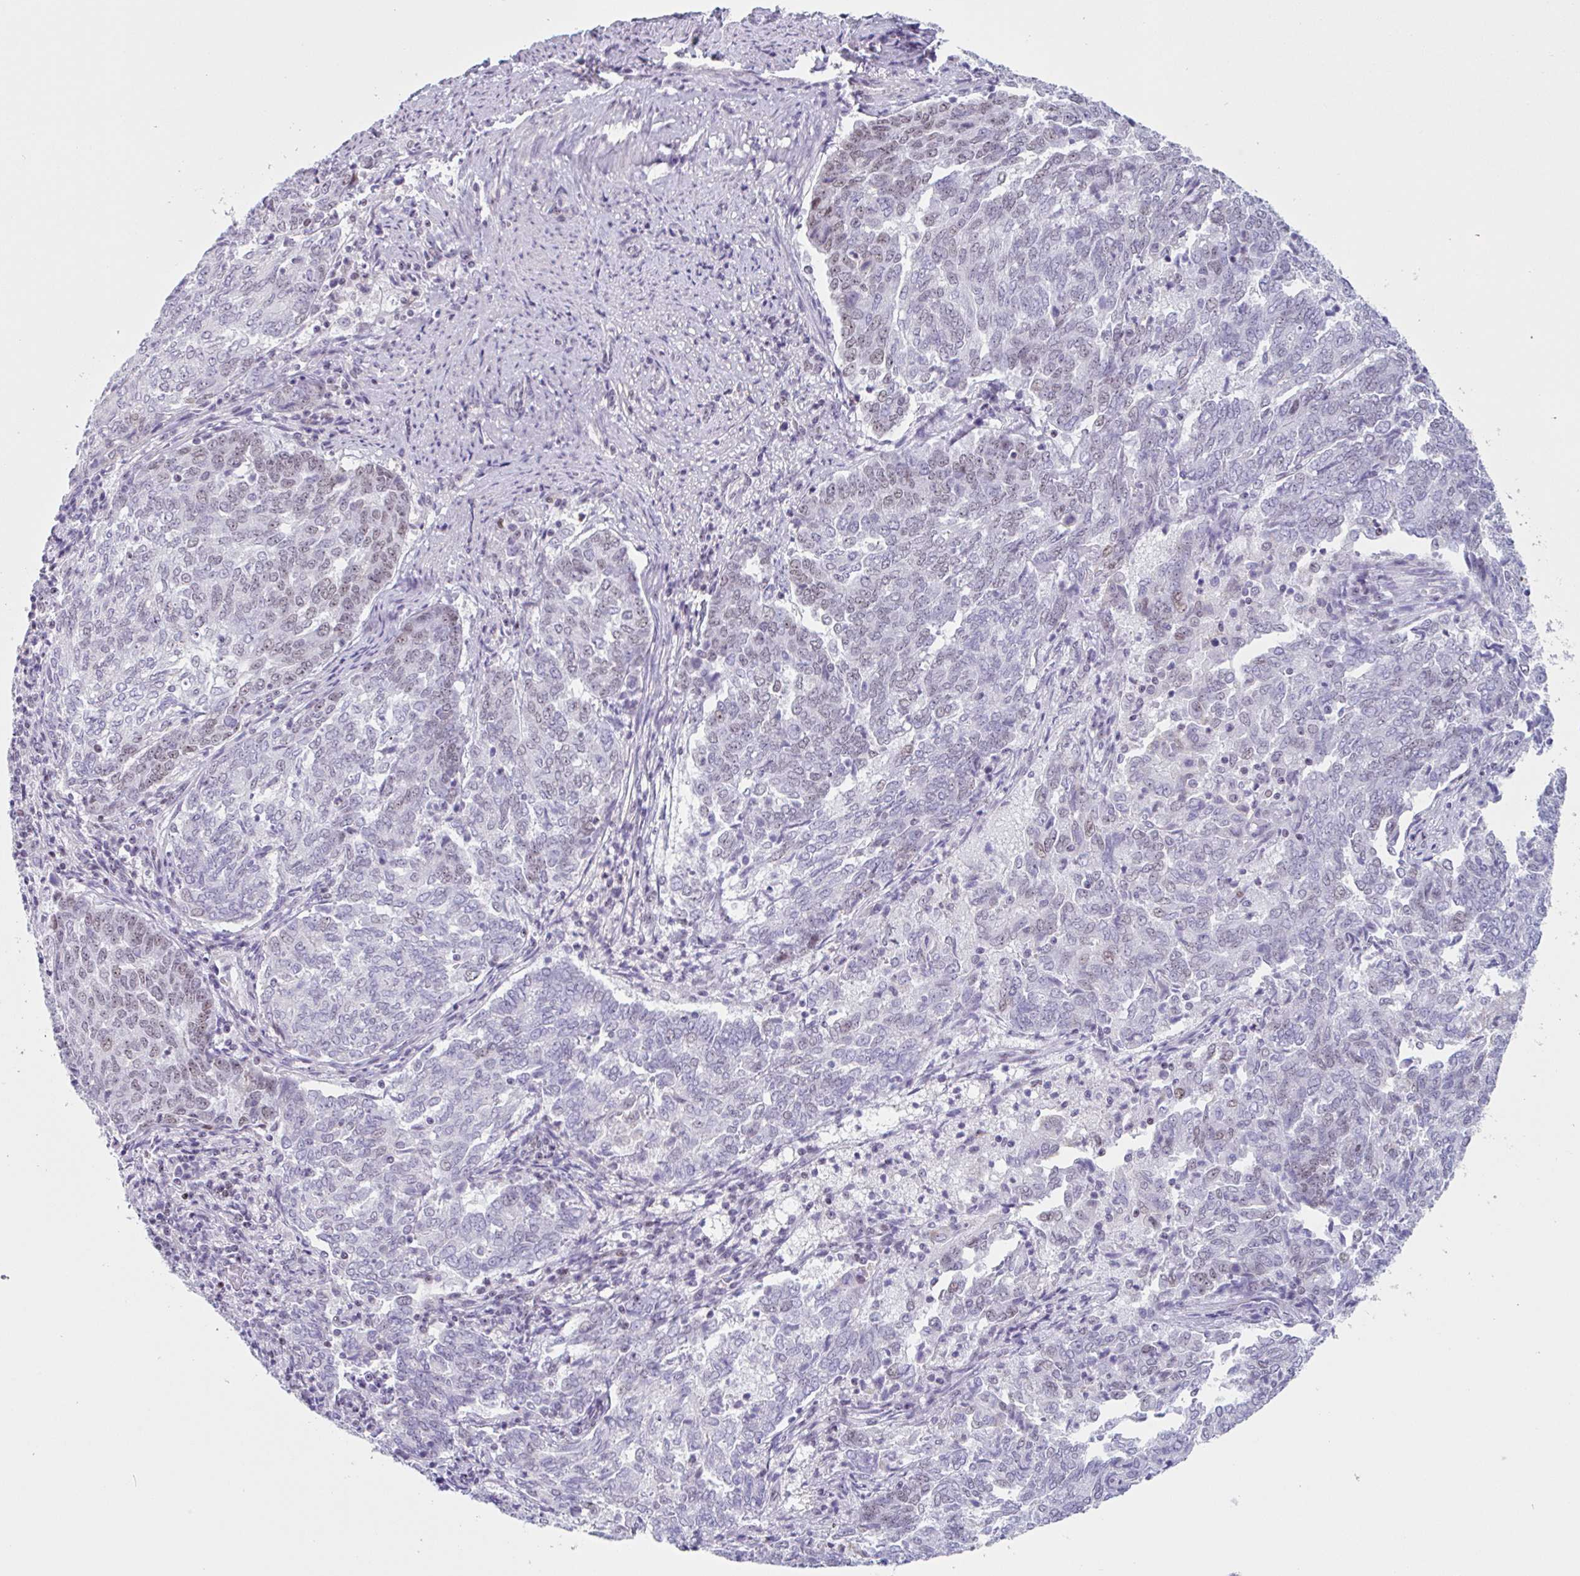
{"staining": {"intensity": "weak", "quantity": "25%-75%", "location": "nuclear"}, "tissue": "endometrial cancer", "cell_type": "Tumor cells", "image_type": "cancer", "snomed": [{"axis": "morphology", "description": "Adenocarcinoma, NOS"}, {"axis": "topography", "description": "Endometrium"}], "caption": "A brown stain labels weak nuclear positivity of a protein in adenocarcinoma (endometrial) tumor cells.", "gene": "LENG9", "patient": {"sex": "female", "age": 80}}